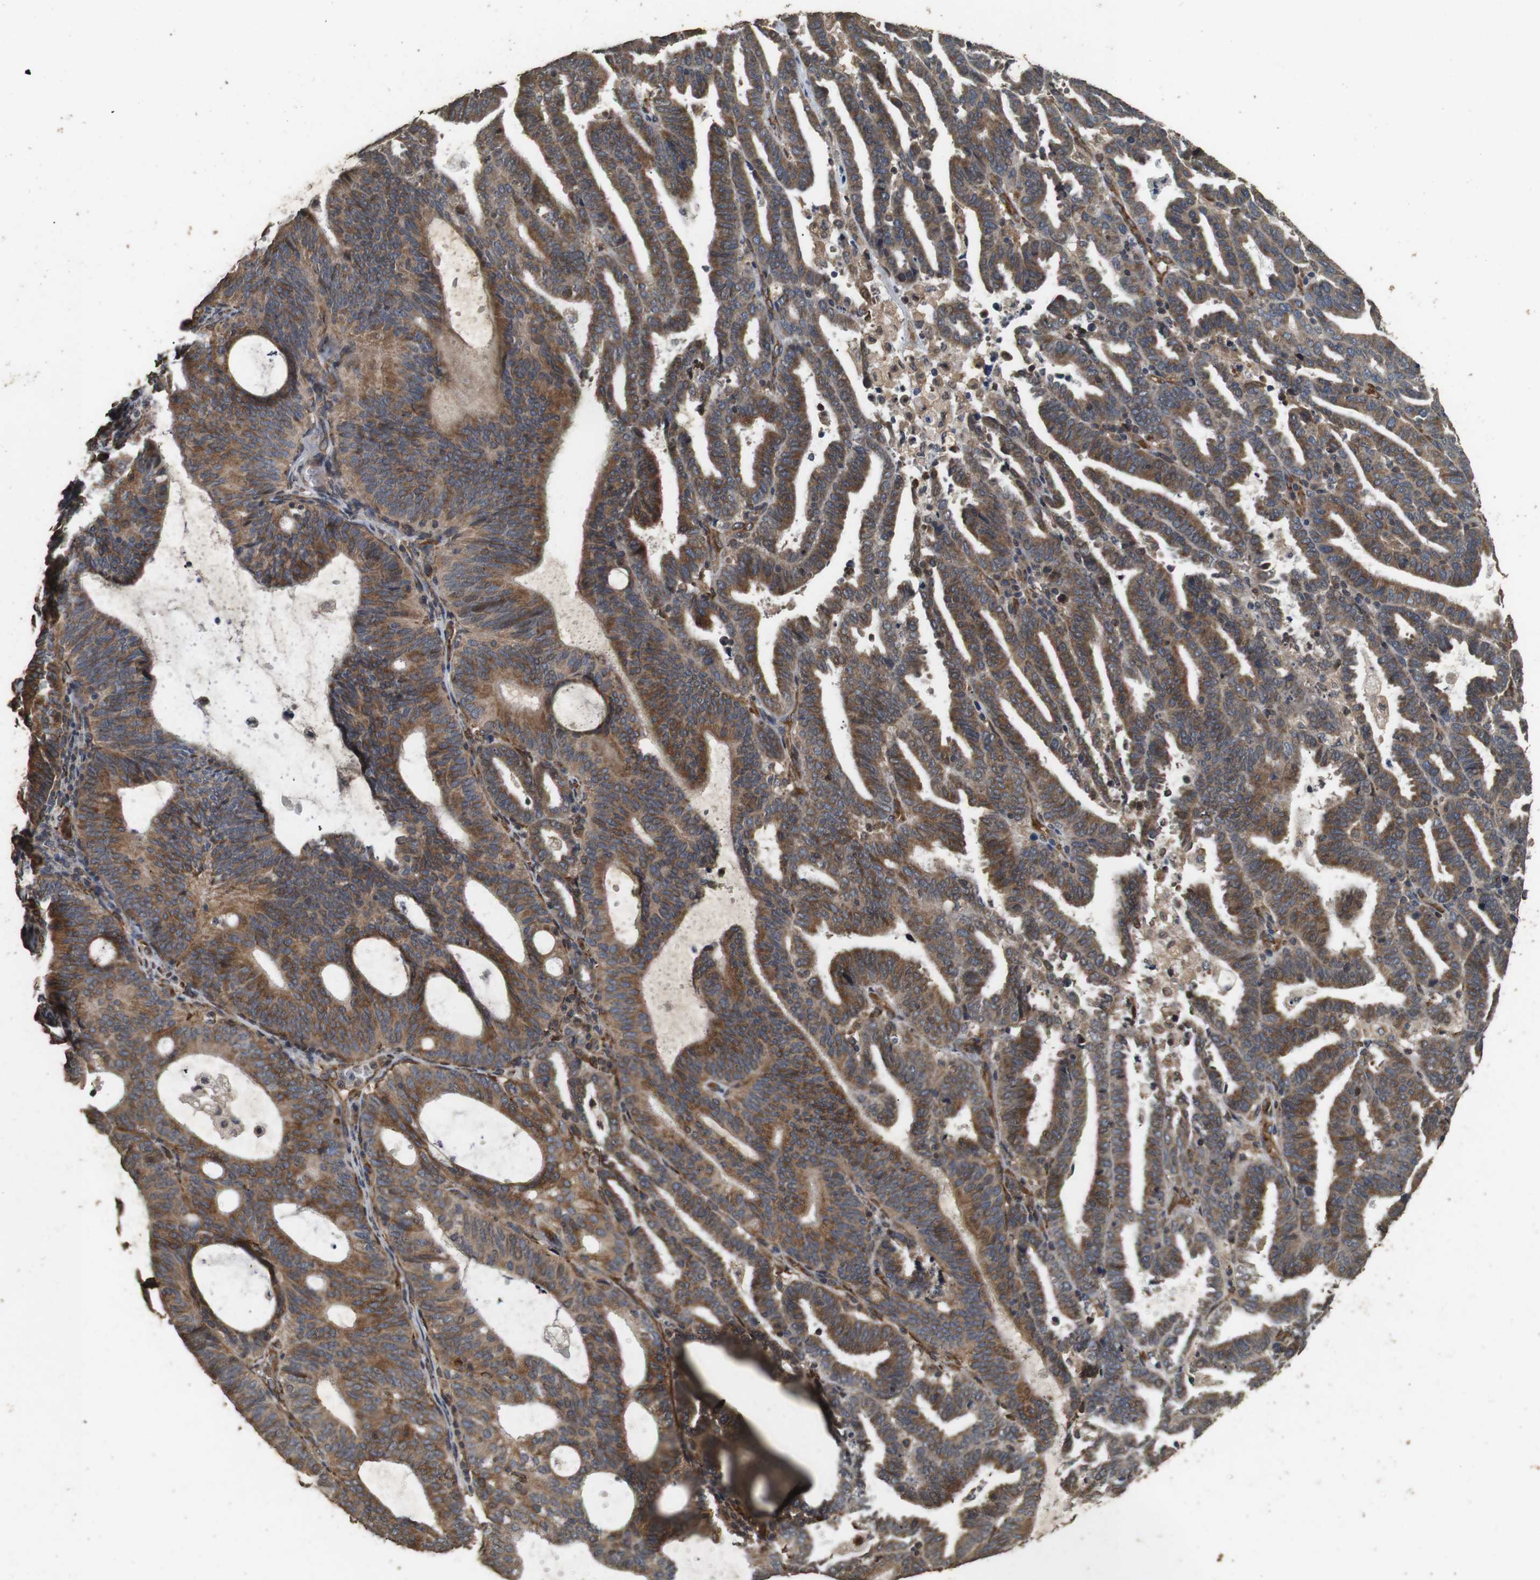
{"staining": {"intensity": "moderate", "quantity": ">75%", "location": "cytoplasmic/membranous"}, "tissue": "endometrial cancer", "cell_type": "Tumor cells", "image_type": "cancer", "snomed": [{"axis": "morphology", "description": "Adenocarcinoma, NOS"}, {"axis": "topography", "description": "Uterus"}], "caption": "Immunohistochemical staining of human endometrial adenocarcinoma reveals medium levels of moderate cytoplasmic/membranous staining in approximately >75% of tumor cells. (Brightfield microscopy of DAB IHC at high magnification).", "gene": "CNPY4", "patient": {"sex": "female", "age": 83}}